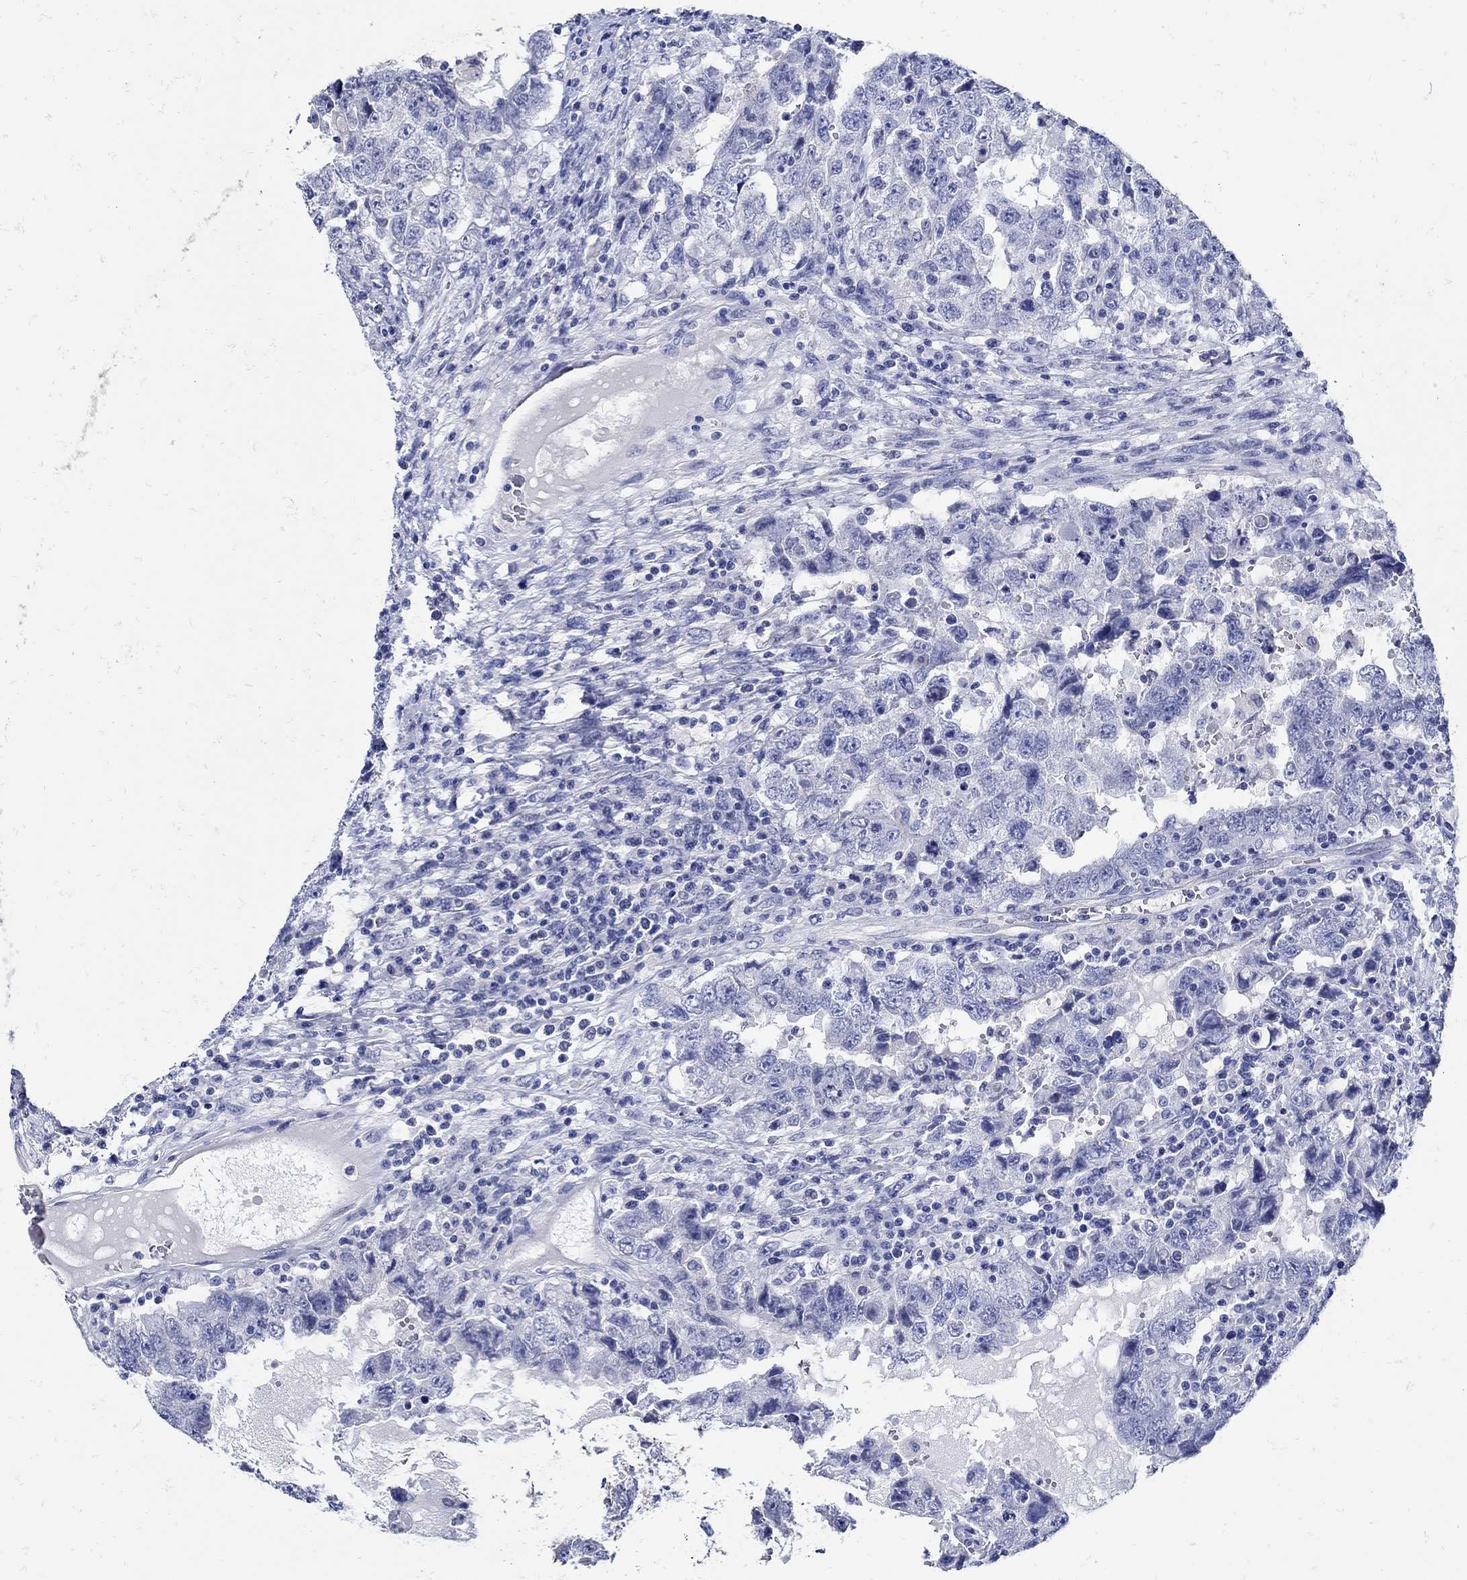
{"staining": {"intensity": "negative", "quantity": "none", "location": "none"}, "tissue": "testis cancer", "cell_type": "Tumor cells", "image_type": "cancer", "snomed": [{"axis": "morphology", "description": "Carcinoma, Embryonal, NOS"}, {"axis": "topography", "description": "Testis"}], "caption": "Tumor cells are negative for protein expression in human testis cancer. (DAB IHC, high magnification).", "gene": "NOS1", "patient": {"sex": "male", "age": 26}}